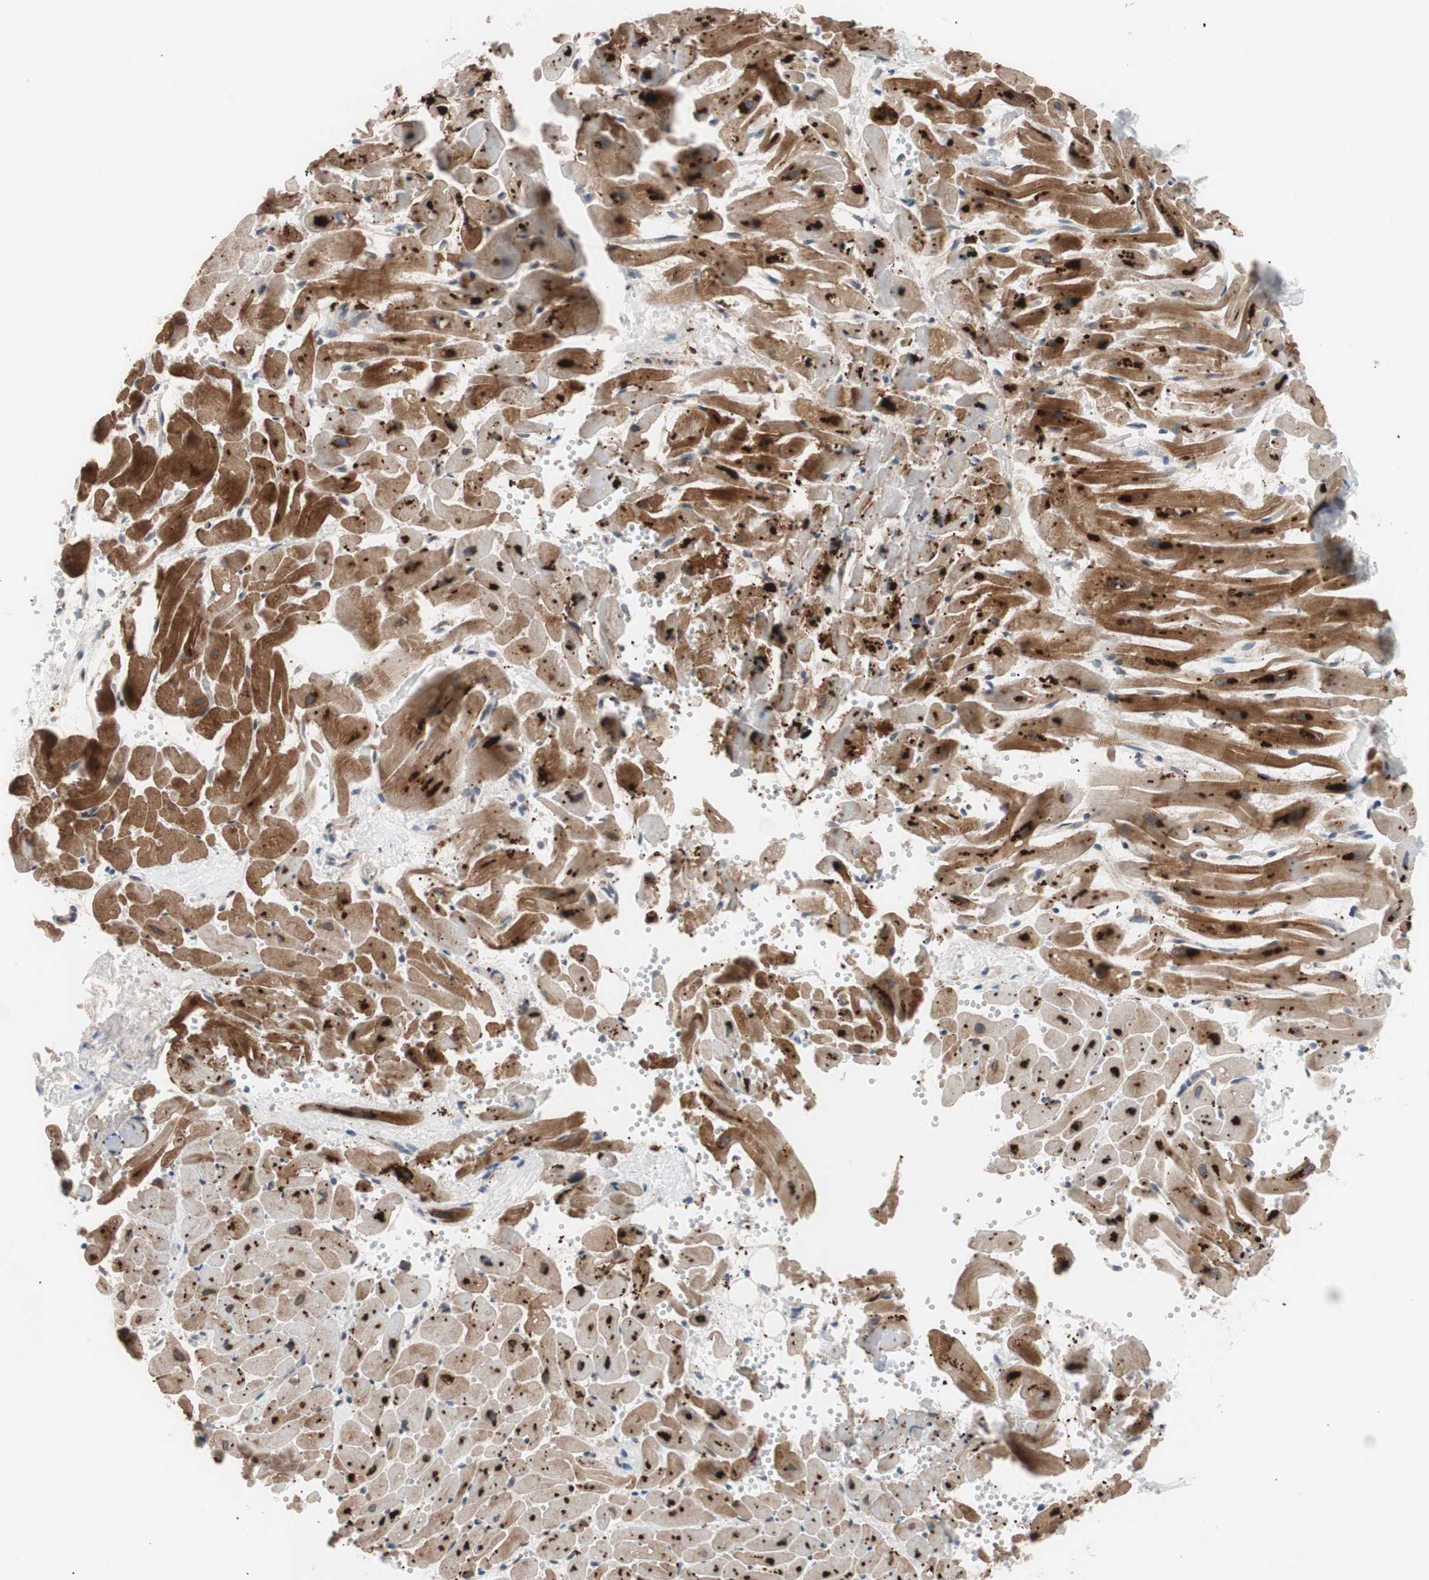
{"staining": {"intensity": "strong", "quantity": "25%-75%", "location": "cytoplasmic/membranous,nuclear"}, "tissue": "heart muscle", "cell_type": "Cardiomyocytes", "image_type": "normal", "snomed": [{"axis": "morphology", "description": "Normal tissue, NOS"}, {"axis": "topography", "description": "Heart"}], "caption": "Protein staining by immunohistochemistry (IHC) exhibits strong cytoplasmic/membranous,nuclear positivity in about 25%-75% of cardiomyocytes in benign heart muscle. Ihc stains the protein of interest in brown and the nuclei are stained blue.", "gene": "SMG1", "patient": {"sex": "female", "age": 19}}